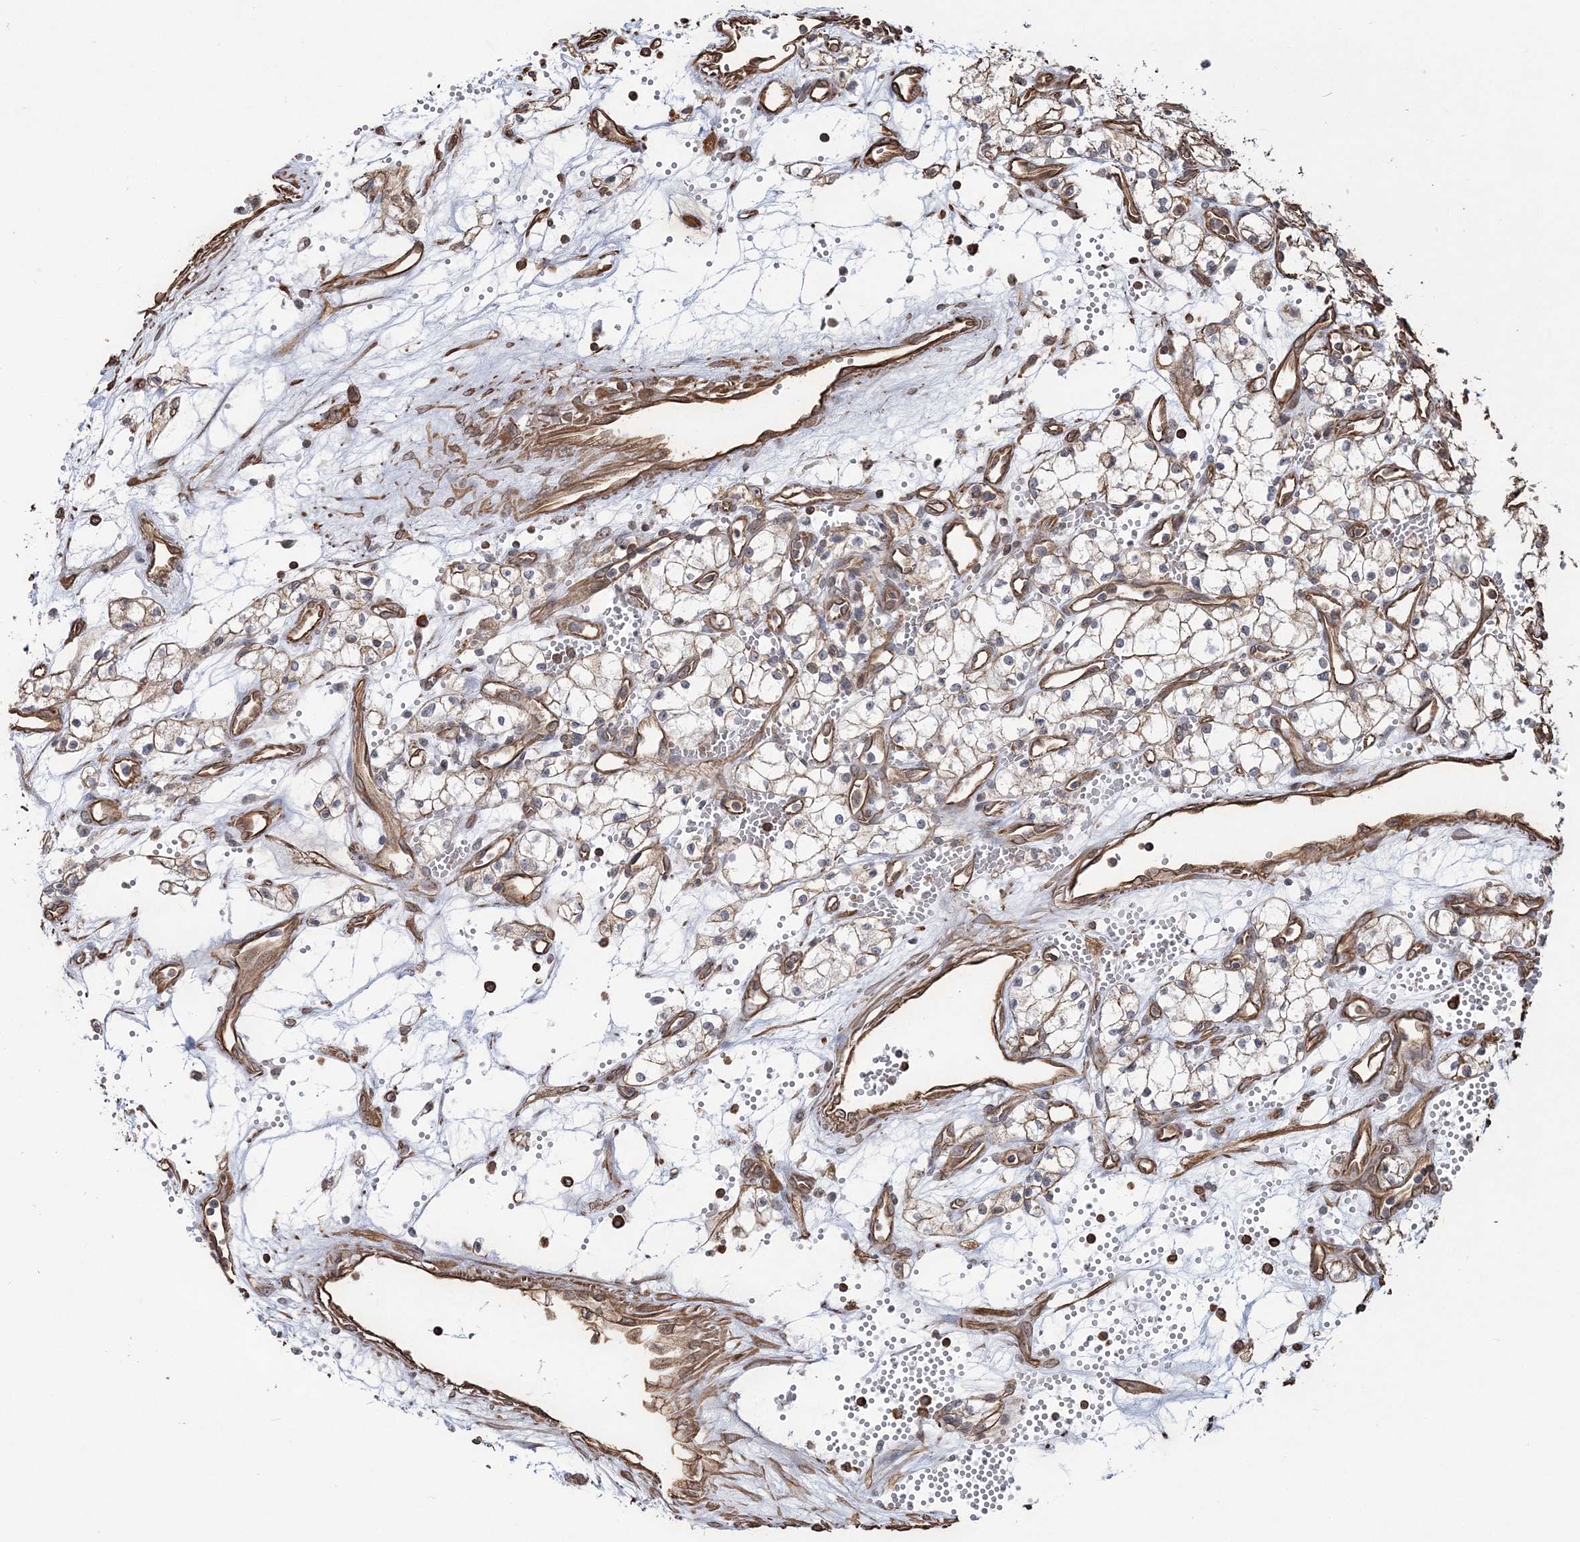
{"staining": {"intensity": "weak", "quantity": "<25%", "location": "cytoplasmic/membranous"}, "tissue": "renal cancer", "cell_type": "Tumor cells", "image_type": "cancer", "snomed": [{"axis": "morphology", "description": "Adenocarcinoma, NOS"}, {"axis": "topography", "description": "Kidney"}], "caption": "Immunohistochemical staining of human renal cancer displays no significant positivity in tumor cells. (DAB (3,3'-diaminobenzidine) IHC with hematoxylin counter stain).", "gene": "ATP11B", "patient": {"sex": "male", "age": 59}}